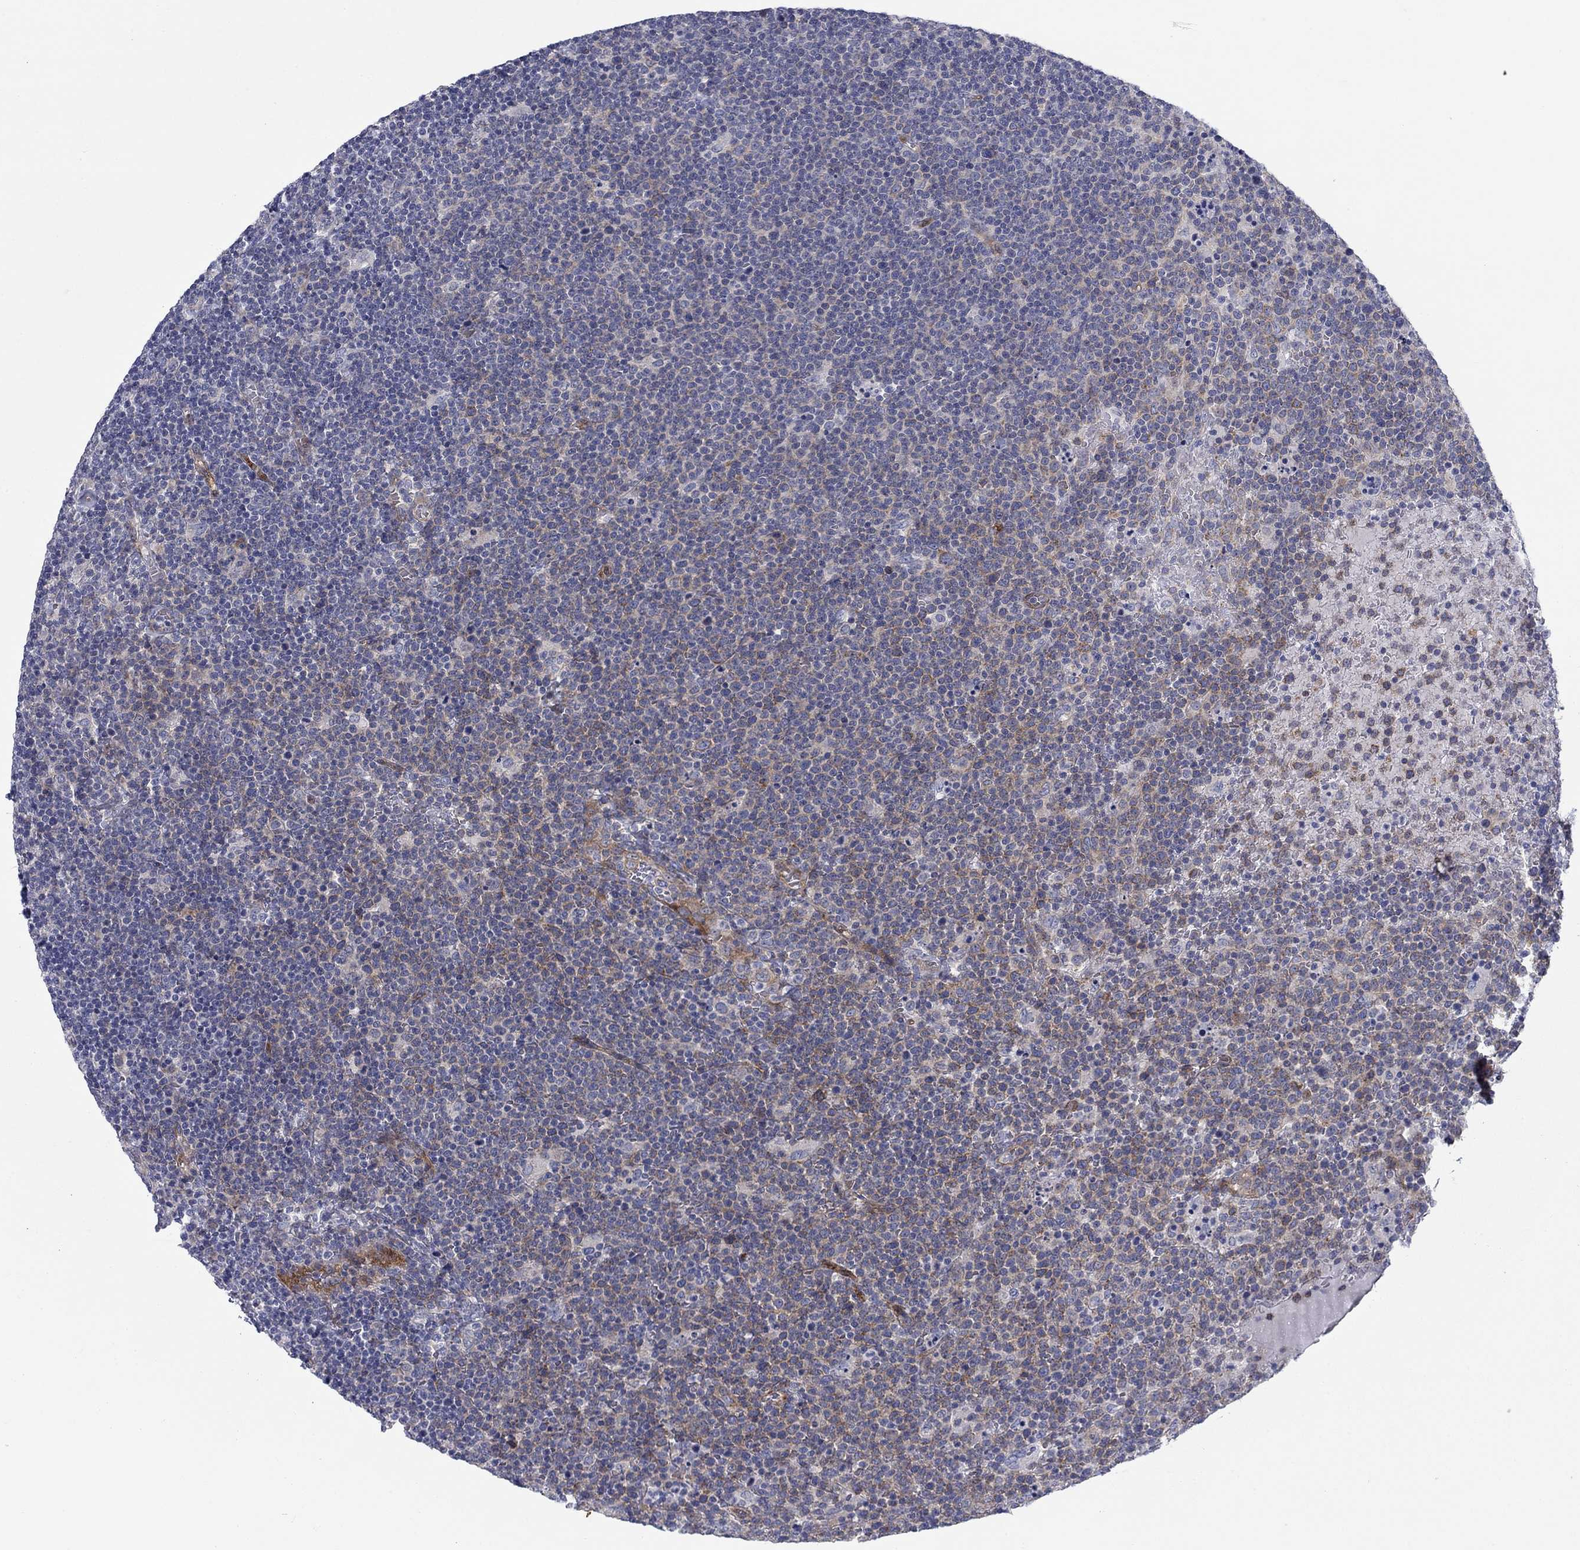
{"staining": {"intensity": "weak", "quantity": "25%-75%", "location": "cytoplasmic/membranous"}, "tissue": "lymphoma", "cell_type": "Tumor cells", "image_type": "cancer", "snomed": [{"axis": "morphology", "description": "Malignant lymphoma, non-Hodgkin's type, High grade"}, {"axis": "topography", "description": "Lymph node"}], "caption": "Lymphoma tissue demonstrates weak cytoplasmic/membranous staining in approximately 25%-75% of tumor cells, visualized by immunohistochemistry. The staining is performed using DAB (3,3'-diaminobenzidine) brown chromogen to label protein expression. The nuclei are counter-stained blue using hematoxylin.", "gene": "FXR1", "patient": {"sex": "male", "age": 61}}